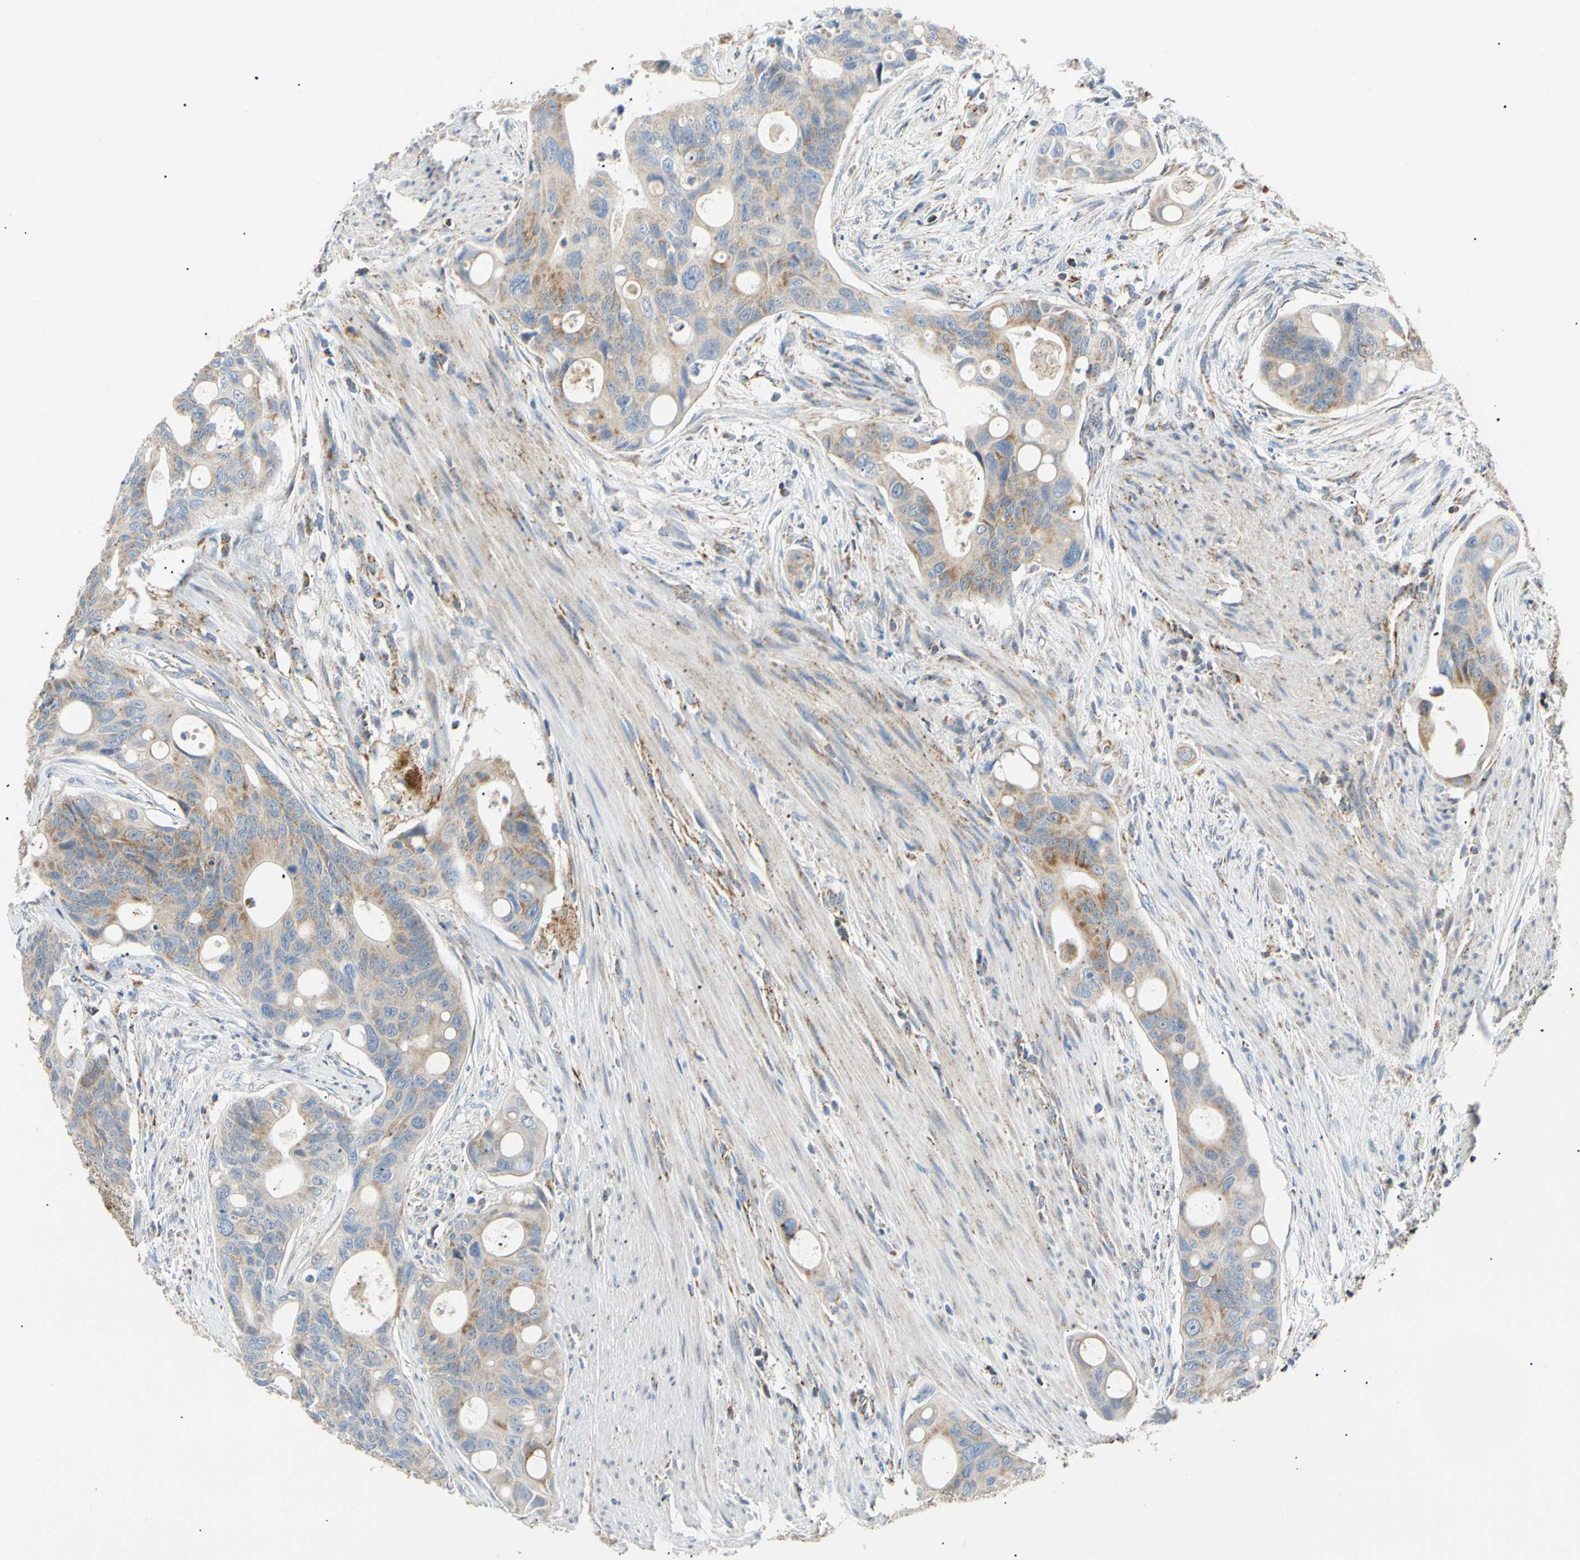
{"staining": {"intensity": "moderate", "quantity": ">75%", "location": "cytoplasmic/membranous"}, "tissue": "colorectal cancer", "cell_type": "Tumor cells", "image_type": "cancer", "snomed": [{"axis": "morphology", "description": "Adenocarcinoma, NOS"}, {"axis": "topography", "description": "Colon"}], "caption": "Immunohistochemical staining of human adenocarcinoma (colorectal) exhibits moderate cytoplasmic/membranous protein staining in about >75% of tumor cells. (DAB (3,3'-diaminobenzidine) = brown stain, brightfield microscopy at high magnification).", "gene": "ACAT1", "patient": {"sex": "female", "age": 57}}